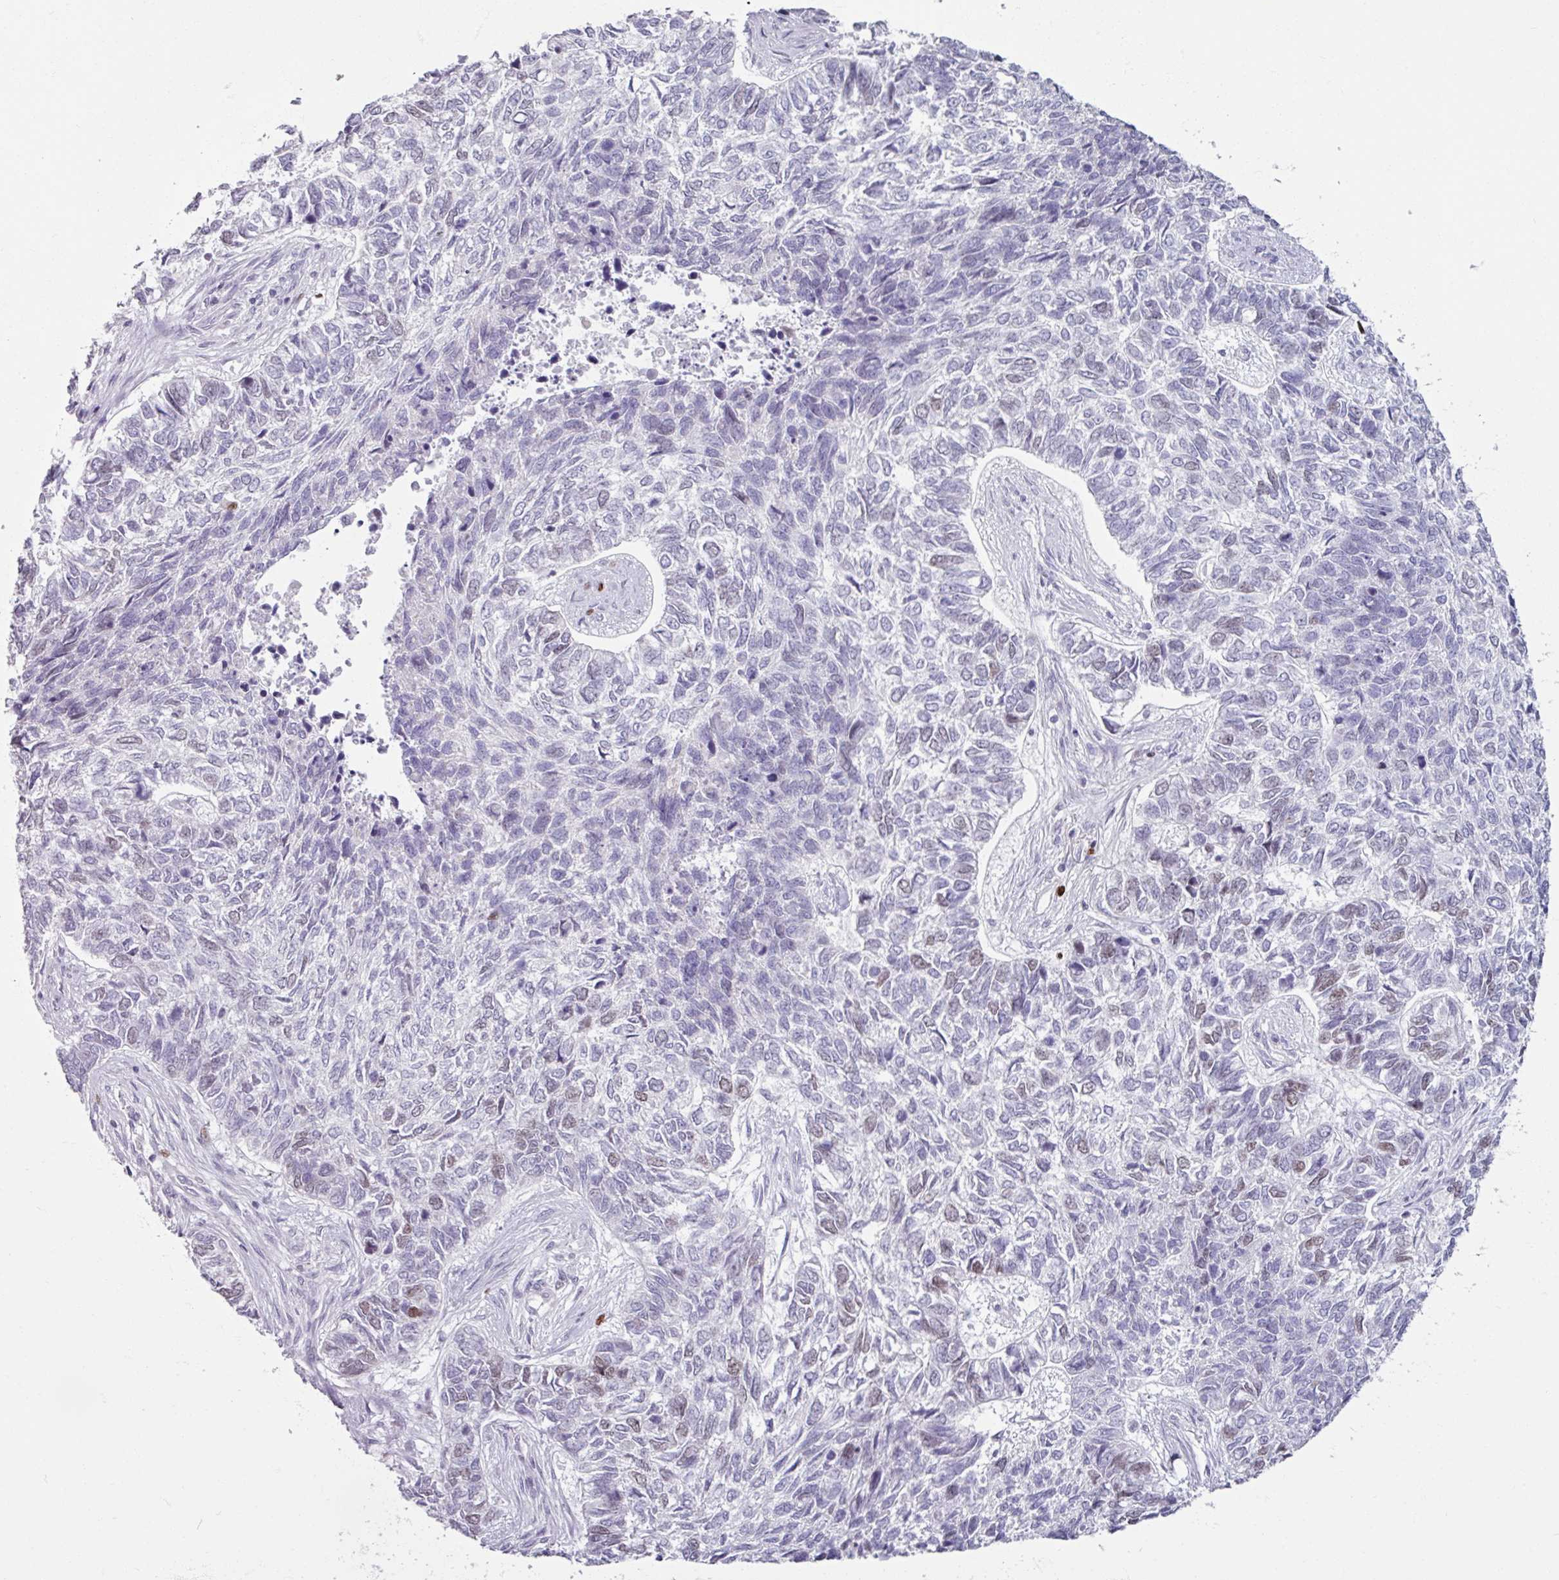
{"staining": {"intensity": "moderate", "quantity": "<25%", "location": "nuclear"}, "tissue": "skin cancer", "cell_type": "Tumor cells", "image_type": "cancer", "snomed": [{"axis": "morphology", "description": "Basal cell carcinoma"}, {"axis": "topography", "description": "Skin"}], "caption": "IHC (DAB) staining of skin cancer reveals moderate nuclear protein expression in about <25% of tumor cells. Immunohistochemistry stains the protein in brown and the nuclei are stained blue.", "gene": "ATAD2", "patient": {"sex": "female", "age": 65}}